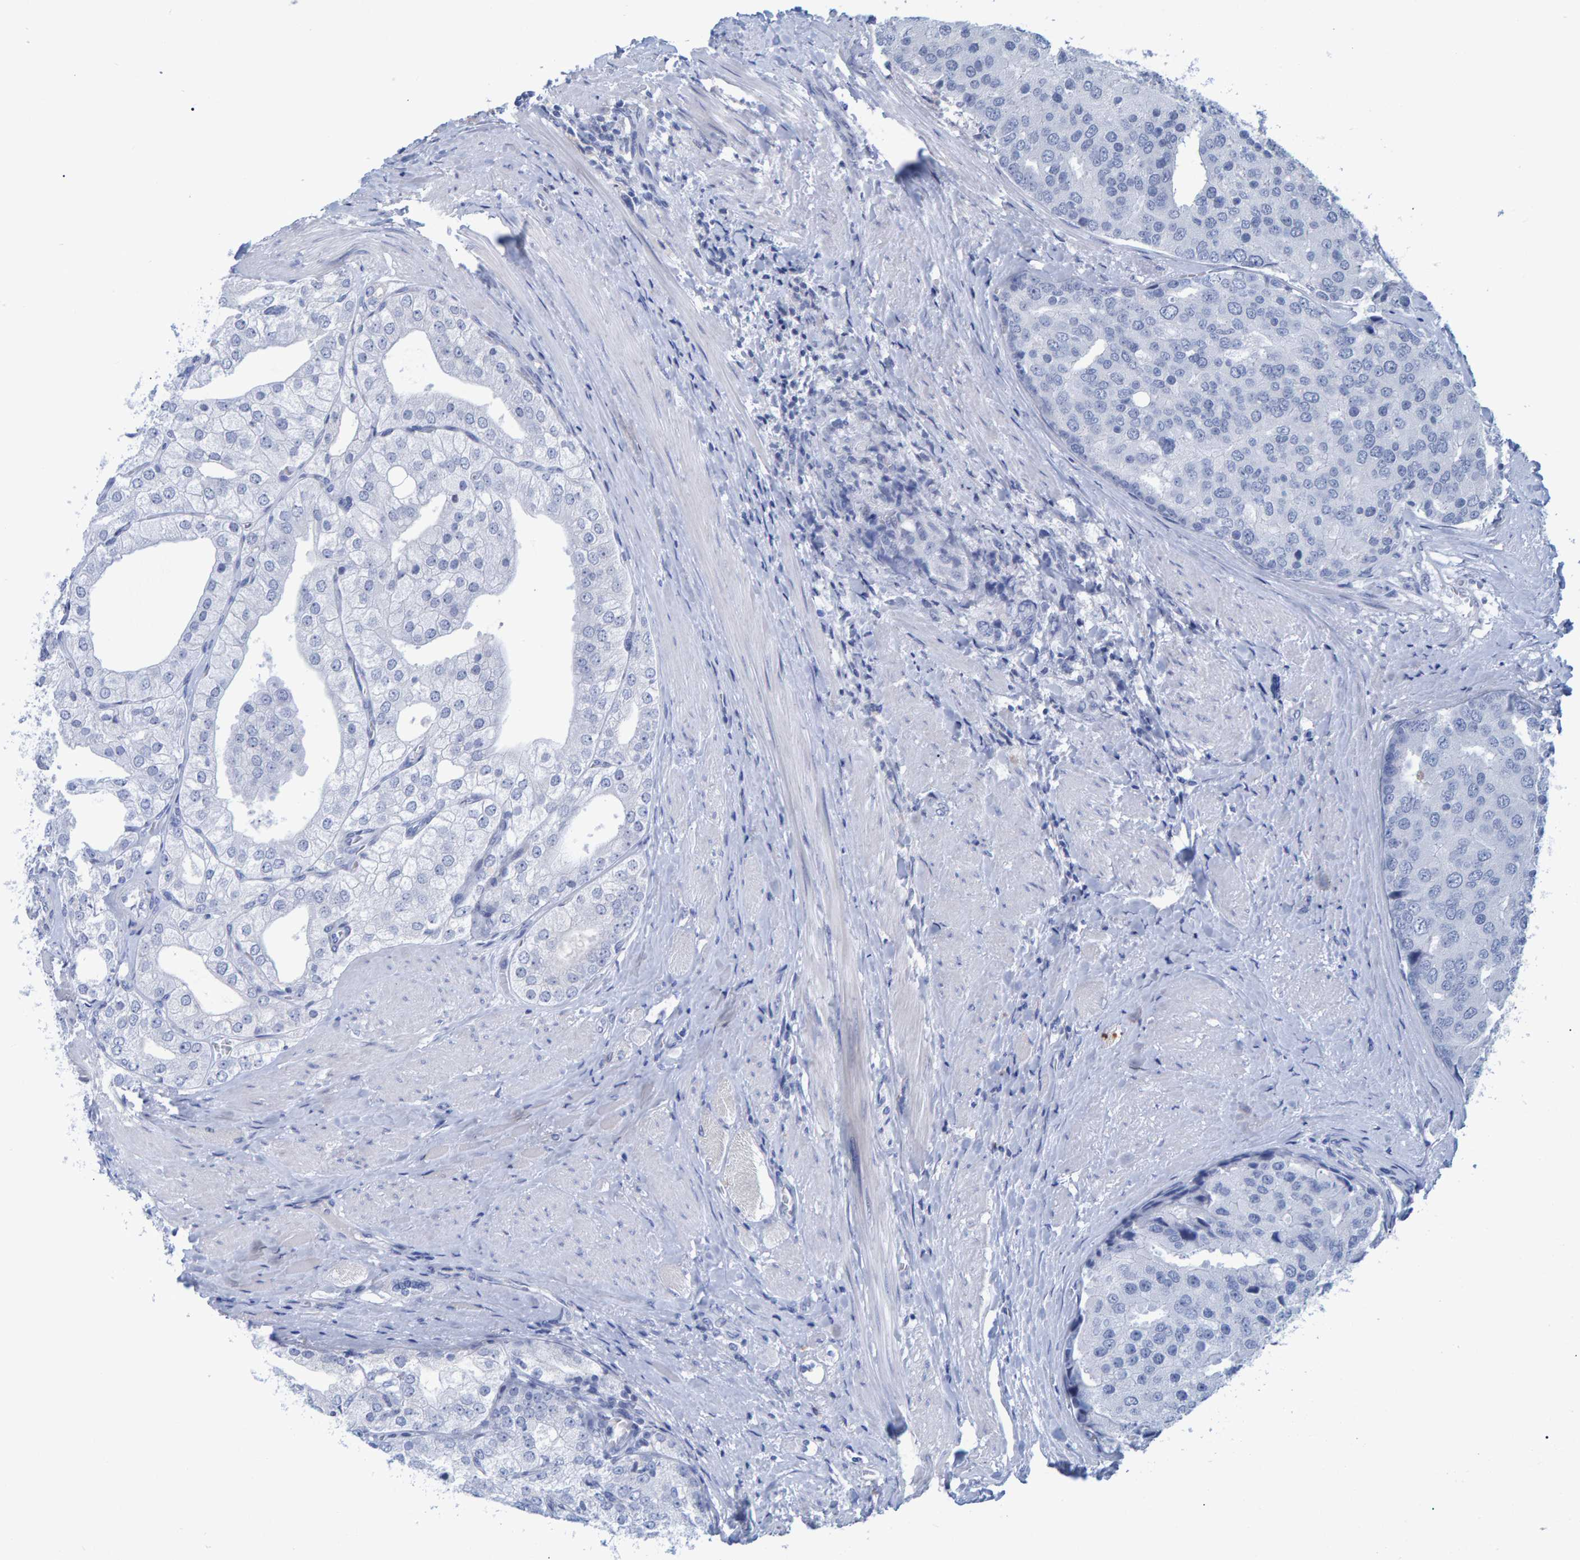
{"staining": {"intensity": "negative", "quantity": "none", "location": "none"}, "tissue": "prostate cancer", "cell_type": "Tumor cells", "image_type": "cancer", "snomed": [{"axis": "morphology", "description": "Adenocarcinoma, High grade"}, {"axis": "topography", "description": "Prostate"}], "caption": "An immunohistochemistry (IHC) histopathology image of prostate cancer is shown. There is no staining in tumor cells of prostate cancer.", "gene": "PROCA1", "patient": {"sex": "male", "age": 50}}